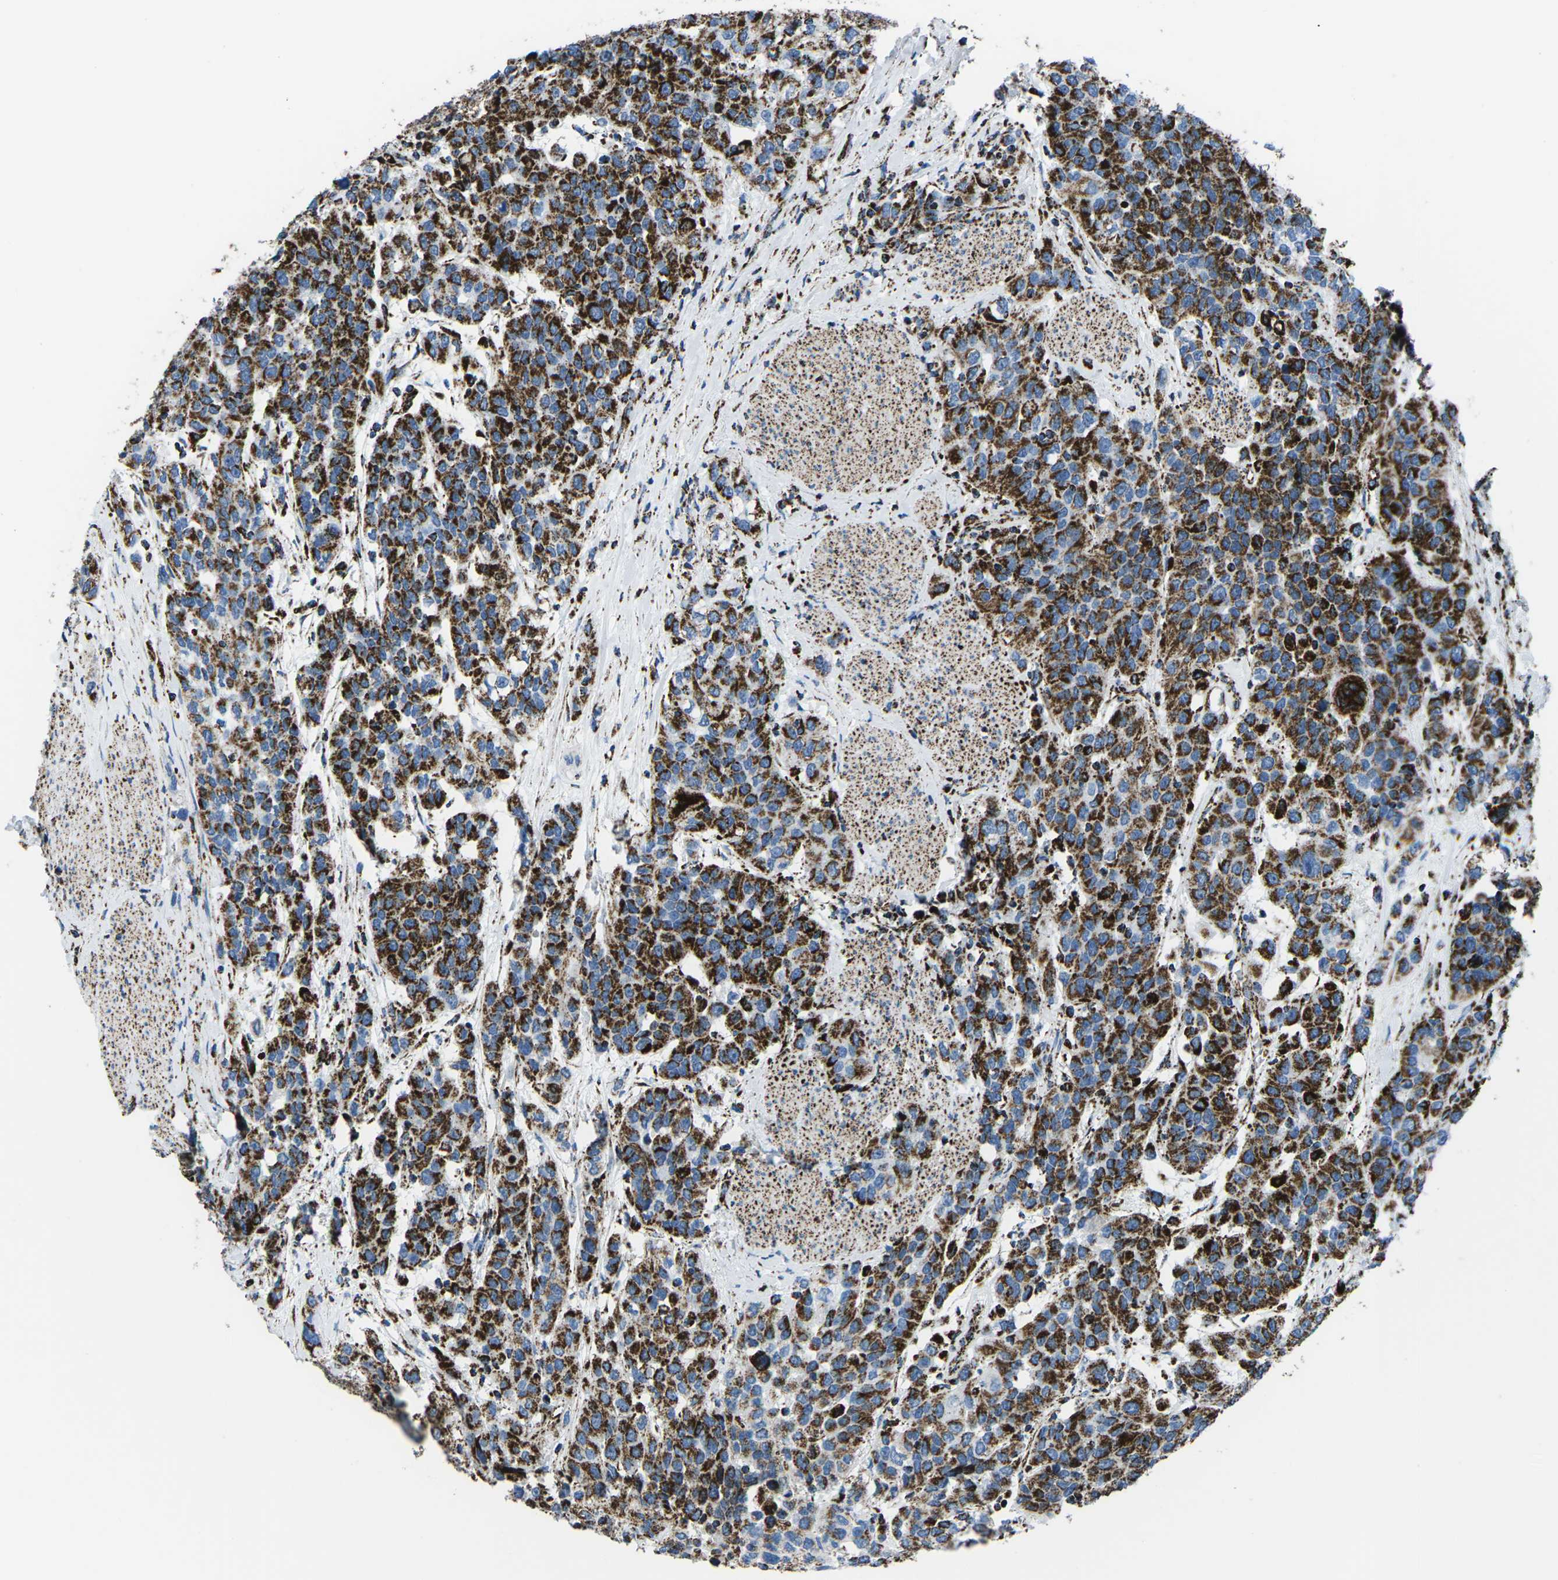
{"staining": {"intensity": "strong", "quantity": ">75%", "location": "cytoplasmic/membranous"}, "tissue": "urothelial cancer", "cell_type": "Tumor cells", "image_type": "cancer", "snomed": [{"axis": "morphology", "description": "Urothelial carcinoma, High grade"}, {"axis": "topography", "description": "Urinary bladder"}], "caption": "This photomicrograph reveals IHC staining of high-grade urothelial carcinoma, with high strong cytoplasmic/membranous positivity in approximately >75% of tumor cells.", "gene": "MT-CO2", "patient": {"sex": "female", "age": 80}}